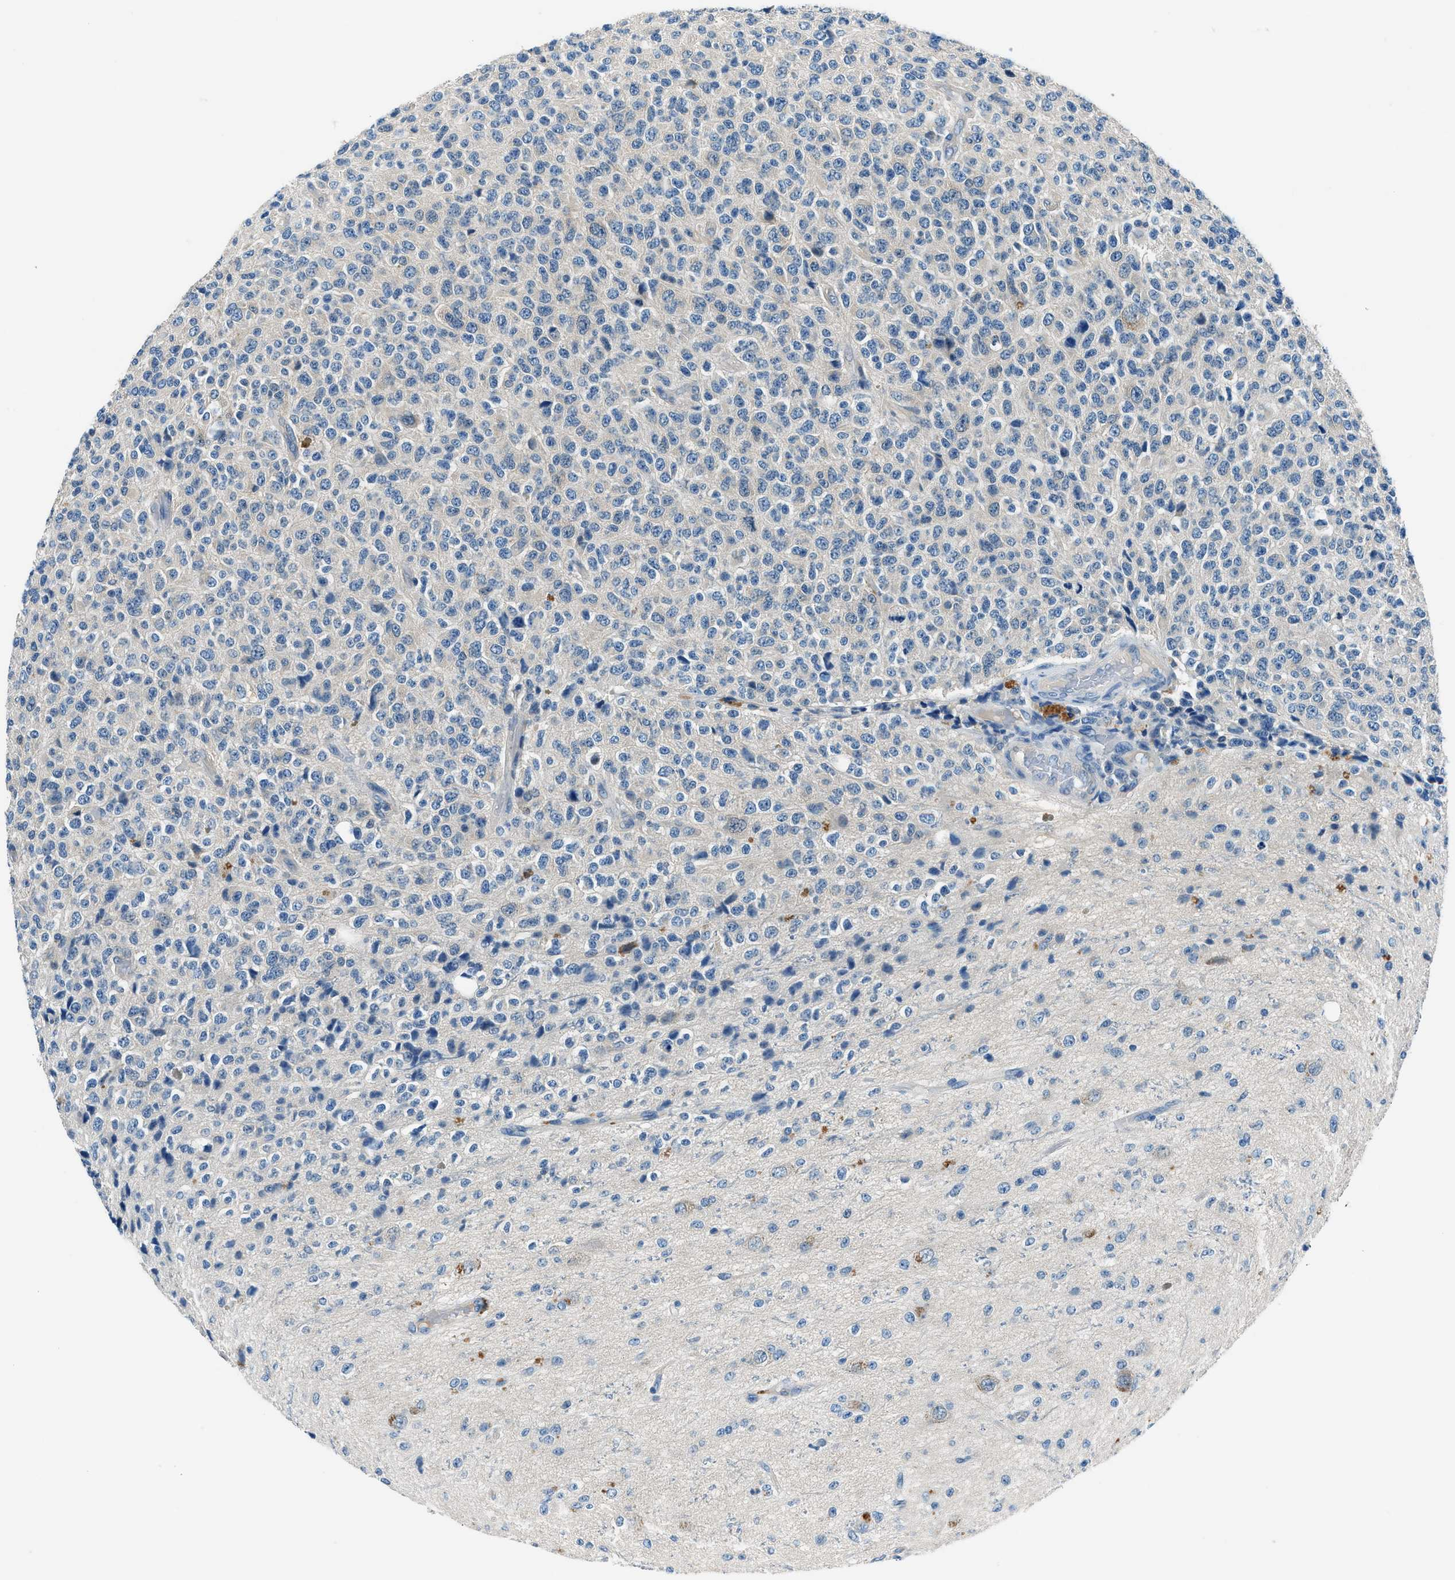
{"staining": {"intensity": "negative", "quantity": "none", "location": "none"}, "tissue": "glioma", "cell_type": "Tumor cells", "image_type": "cancer", "snomed": [{"axis": "morphology", "description": "Glioma, malignant, High grade"}, {"axis": "topography", "description": "pancreas cauda"}], "caption": "A high-resolution micrograph shows IHC staining of malignant glioma (high-grade), which demonstrates no significant expression in tumor cells.", "gene": "ACP1", "patient": {"sex": "male", "age": 60}}